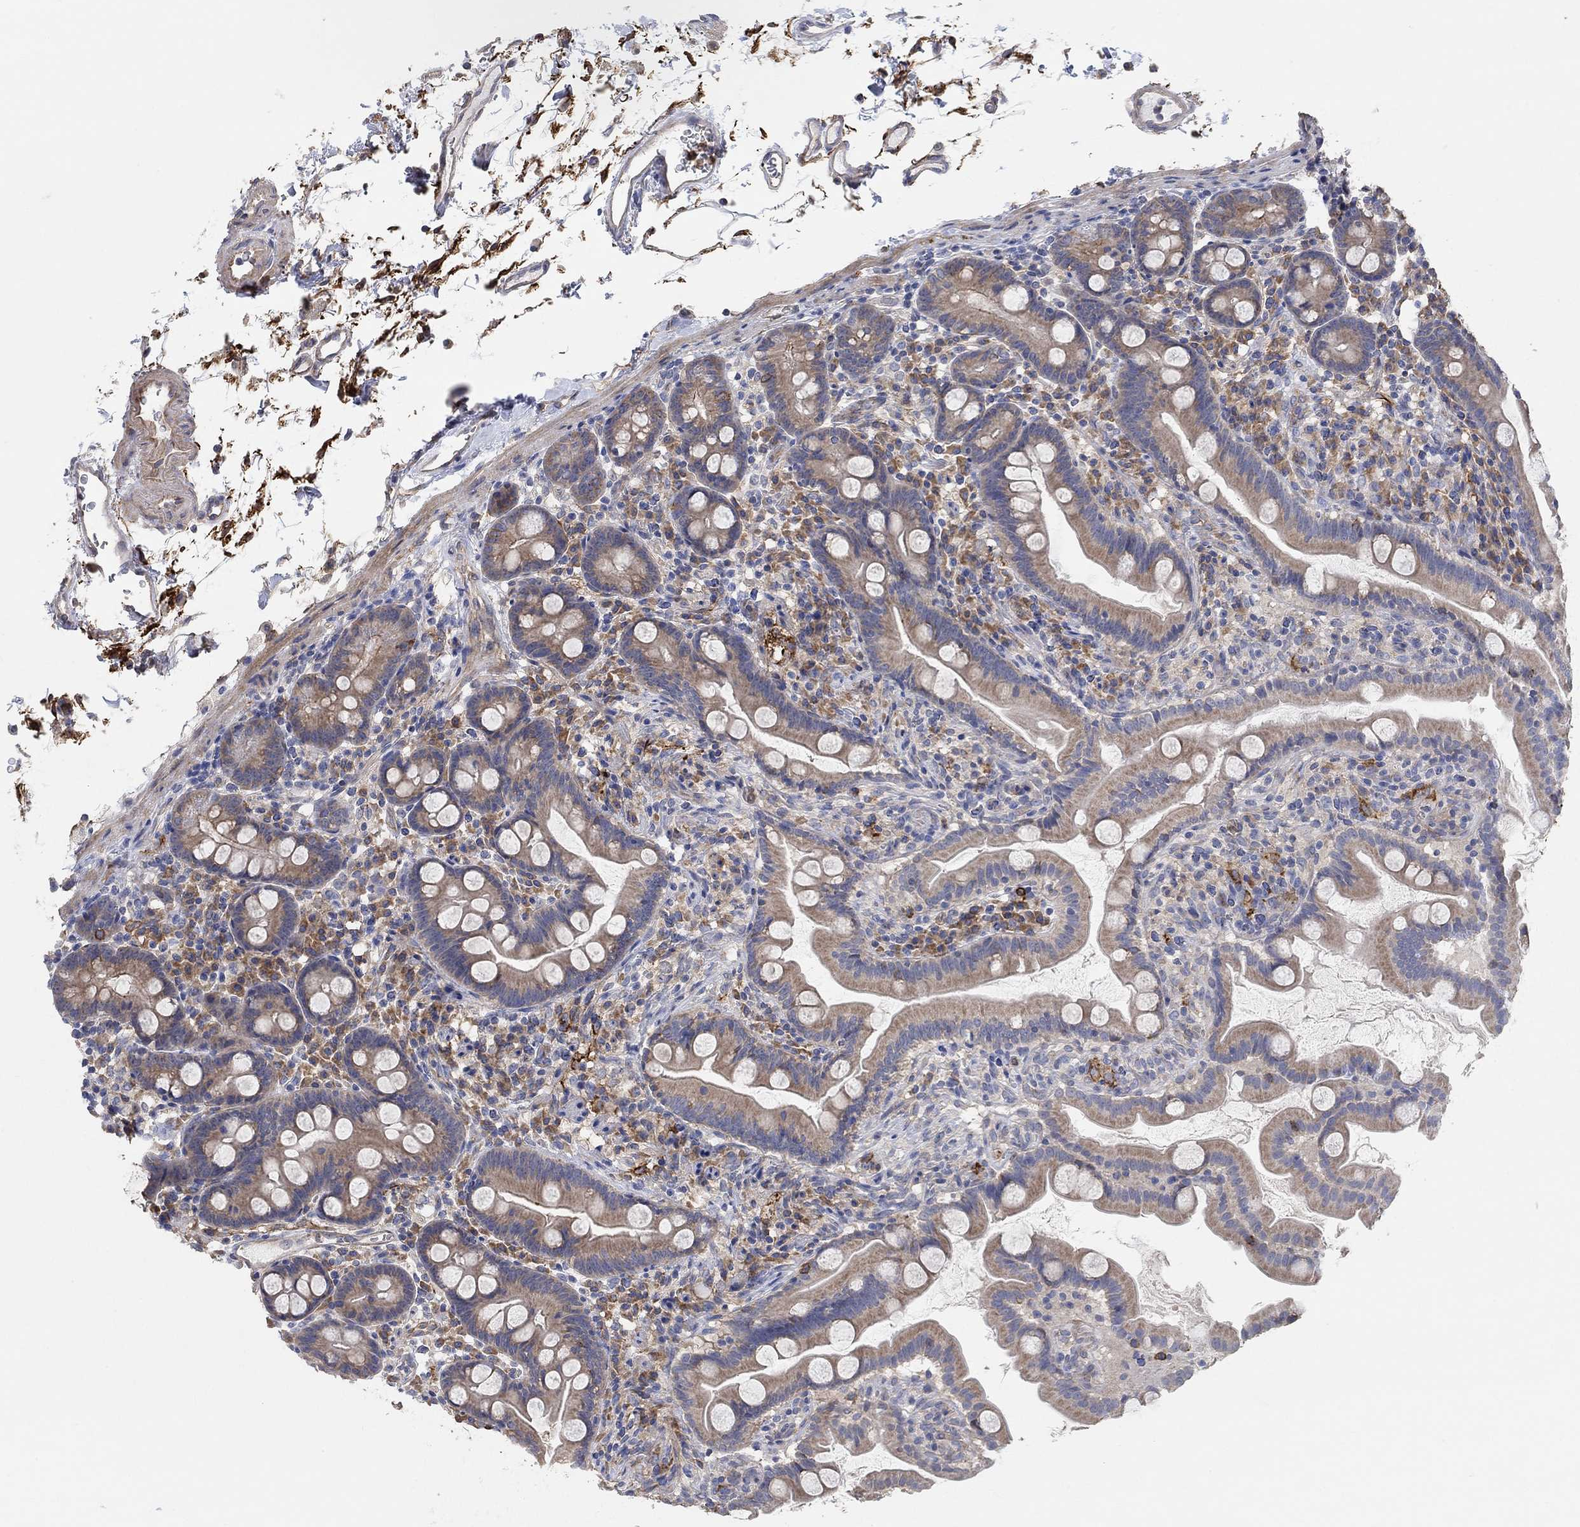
{"staining": {"intensity": "negative", "quantity": "none", "location": "none"}, "tissue": "small intestine", "cell_type": "Glandular cells", "image_type": "normal", "snomed": [{"axis": "morphology", "description": "Normal tissue, NOS"}, {"axis": "topography", "description": "Small intestine"}], "caption": "The histopathology image displays no significant staining in glandular cells of small intestine. Brightfield microscopy of immunohistochemistry (IHC) stained with DAB (brown) and hematoxylin (blue), captured at high magnification.", "gene": "SYT16", "patient": {"sex": "female", "age": 44}}